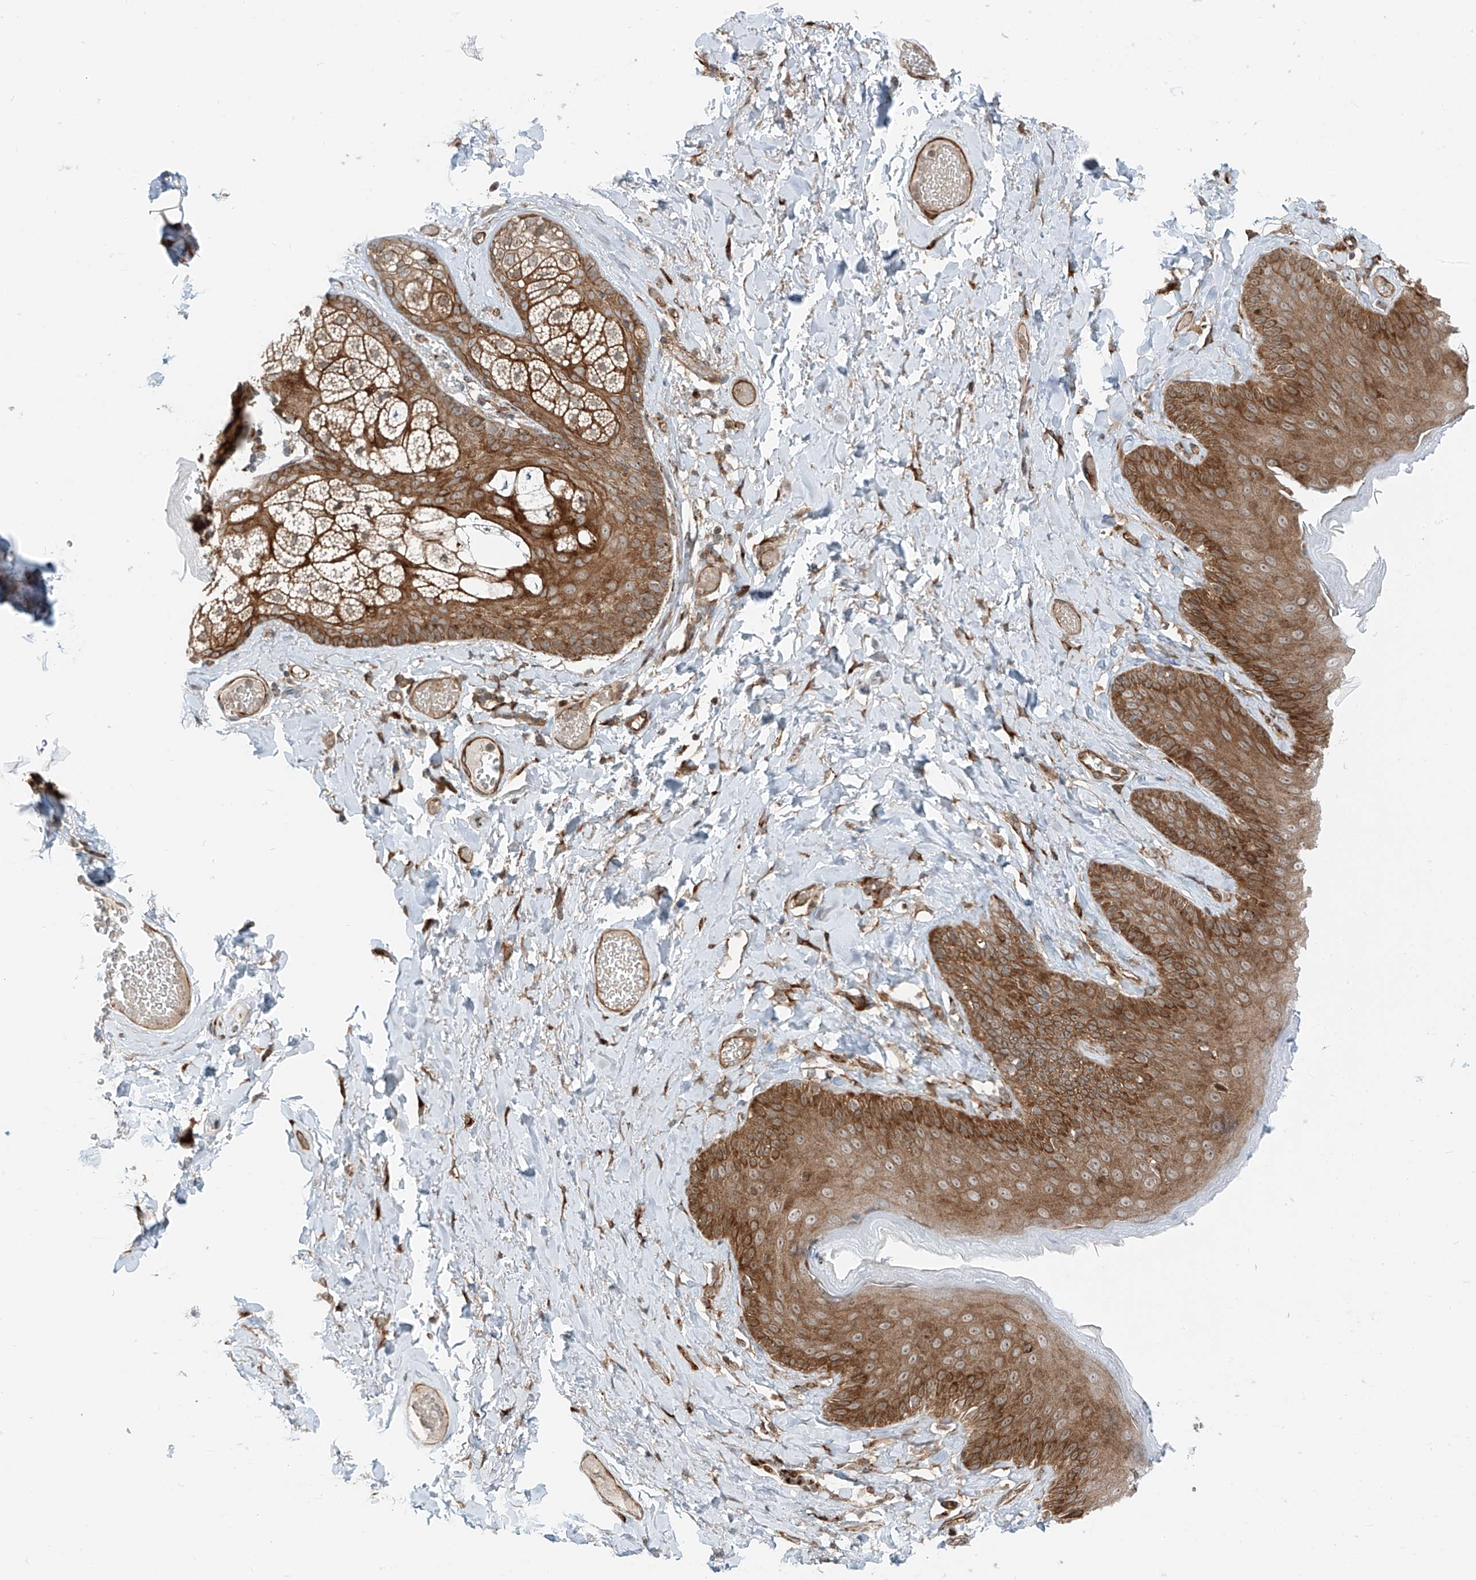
{"staining": {"intensity": "moderate", "quantity": ">75%", "location": "cytoplasmic/membranous"}, "tissue": "skin", "cell_type": "Epidermal cells", "image_type": "normal", "snomed": [{"axis": "morphology", "description": "Normal tissue, NOS"}, {"axis": "topography", "description": "Anal"}], "caption": "This photomicrograph displays immunohistochemistry (IHC) staining of benign skin, with medium moderate cytoplasmic/membranous staining in about >75% of epidermal cells.", "gene": "USP48", "patient": {"sex": "male", "age": 69}}